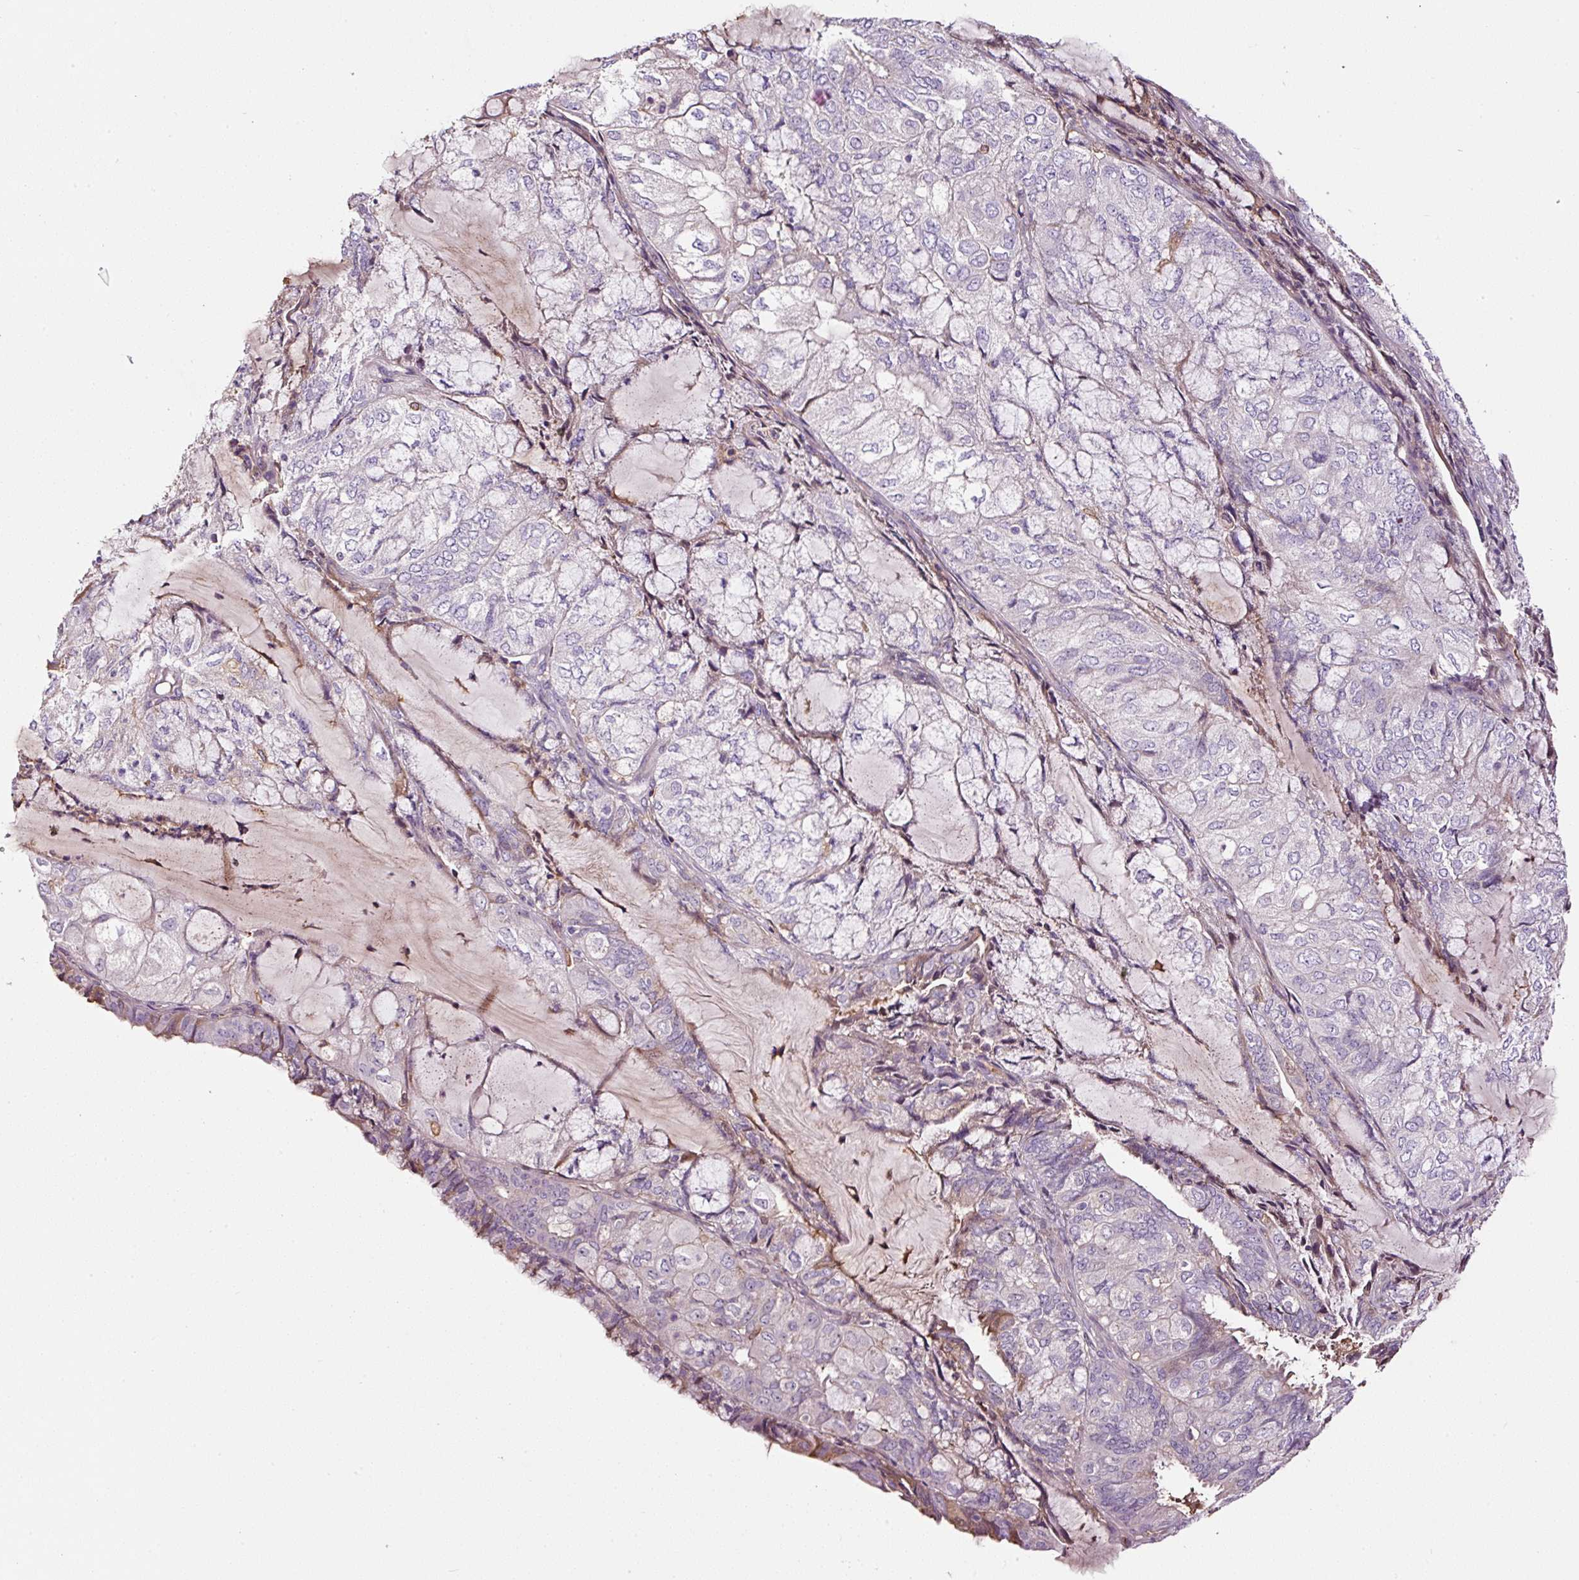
{"staining": {"intensity": "negative", "quantity": "none", "location": "none"}, "tissue": "endometrial cancer", "cell_type": "Tumor cells", "image_type": "cancer", "snomed": [{"axis": "morphology", "description": "Adenocarcinoma, NOS"}, {"axis": "topography", "description": "Endometrium"}], "caption": "A micrograph of endometrial cancer (adenocarcinoma) stained for a protein shows no brown staining in tumor cells.", "gene": "LRRC24", "patient": {"sex": "female", "age": 81}}